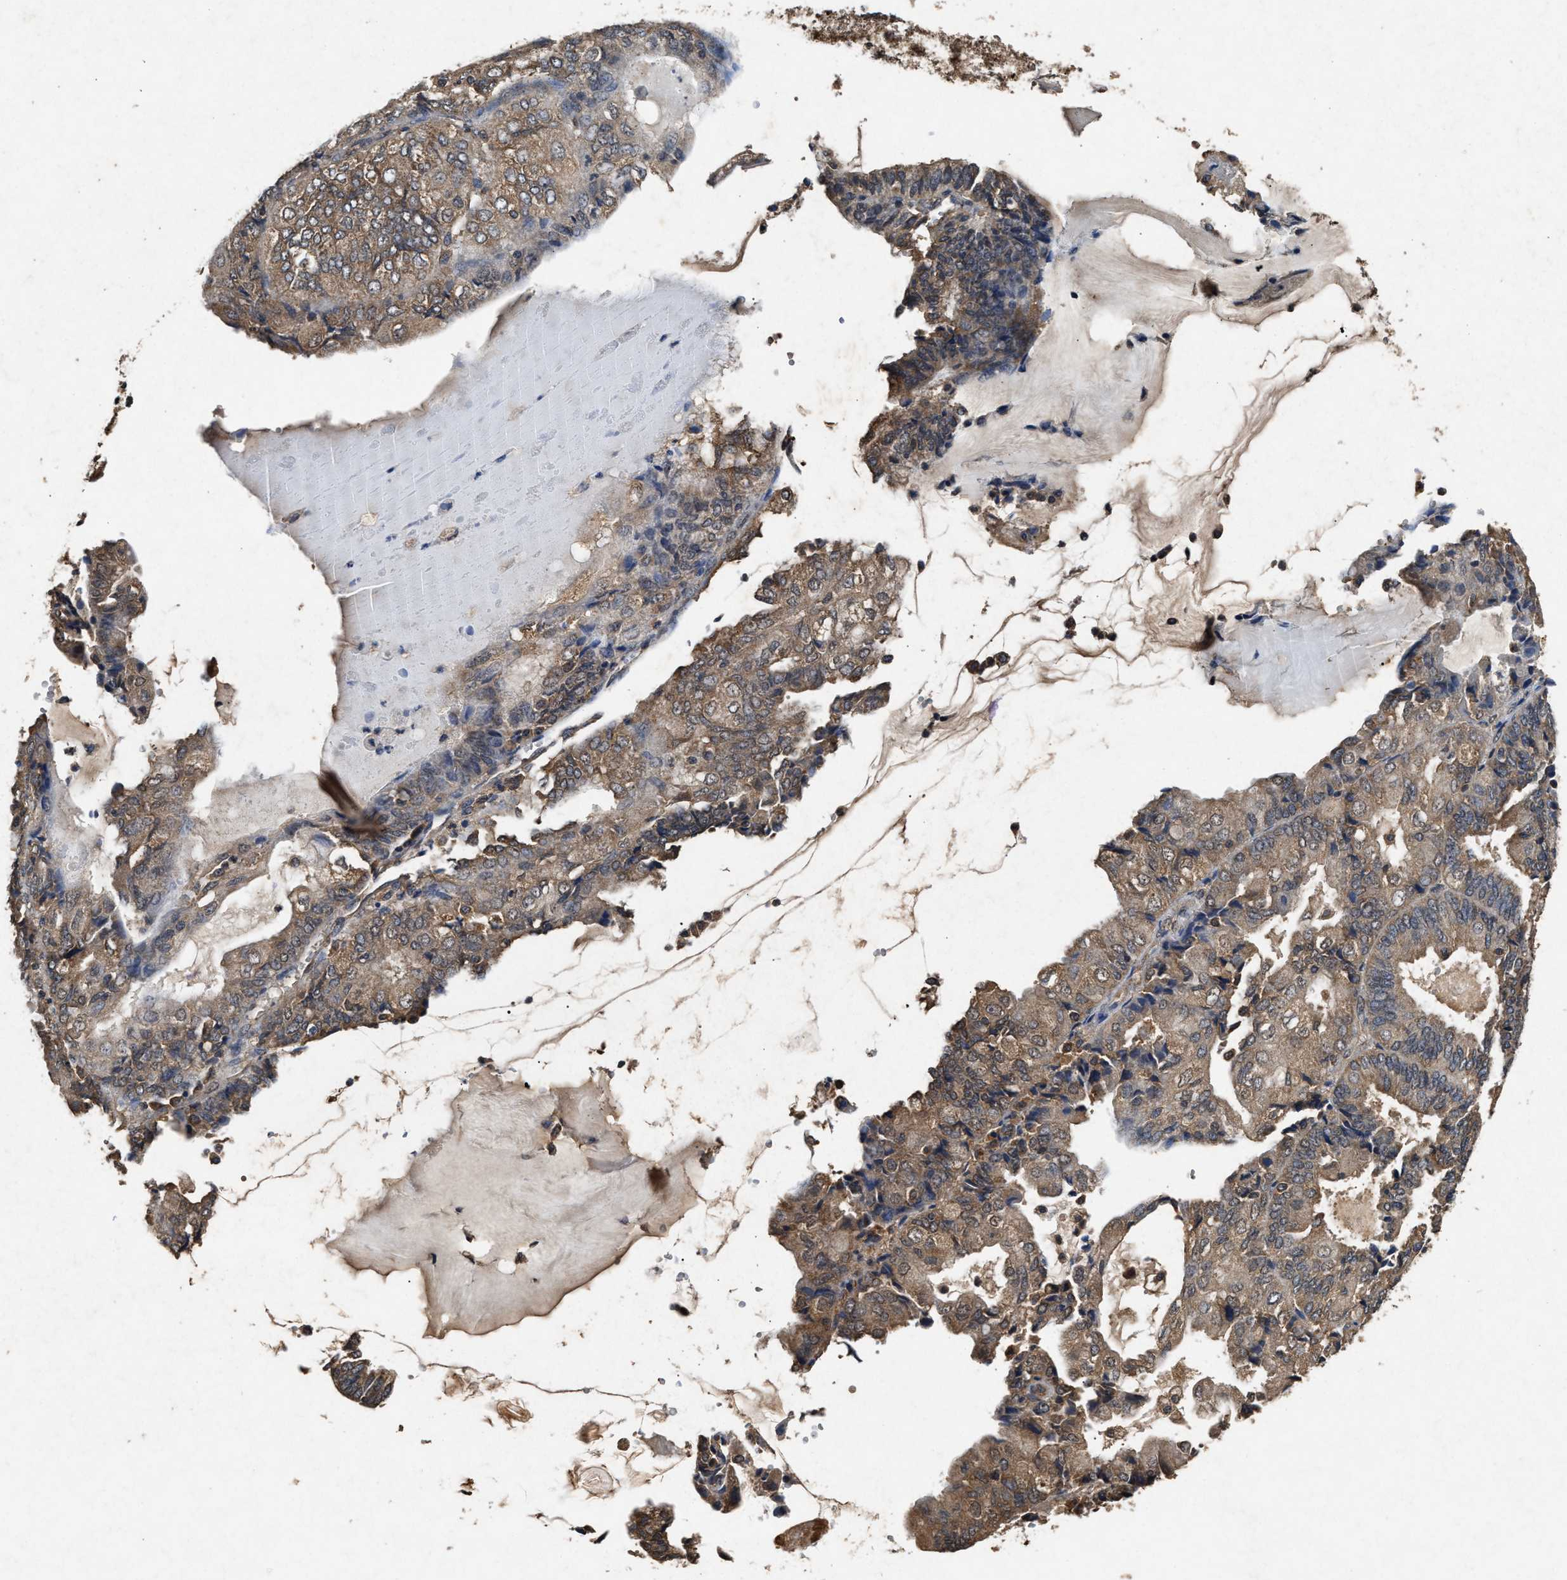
{"staining": {"intensity": "moderate", "quantity": ">75%", "location": "cytoplasmic/membranous"}, "tissue": "endometrial cancer", "cell_type": "Tumor cells", "image_type": "cancer", "snomed": [{"axis": "morphology", "description": "Adenocarcinoma, NOS"}, {"axis": "topography", "description": "Endometrium"}], "caption": "Approximately >75% of tumor cells in human endometrial cancer (adenocarcinoma) exhibit moderate cytoplasmic/membranous protein expression as visualized by brown immunohistochemical staining.", "gene": "PDAP1", "patient": {"sex": "female", "age": 81}}